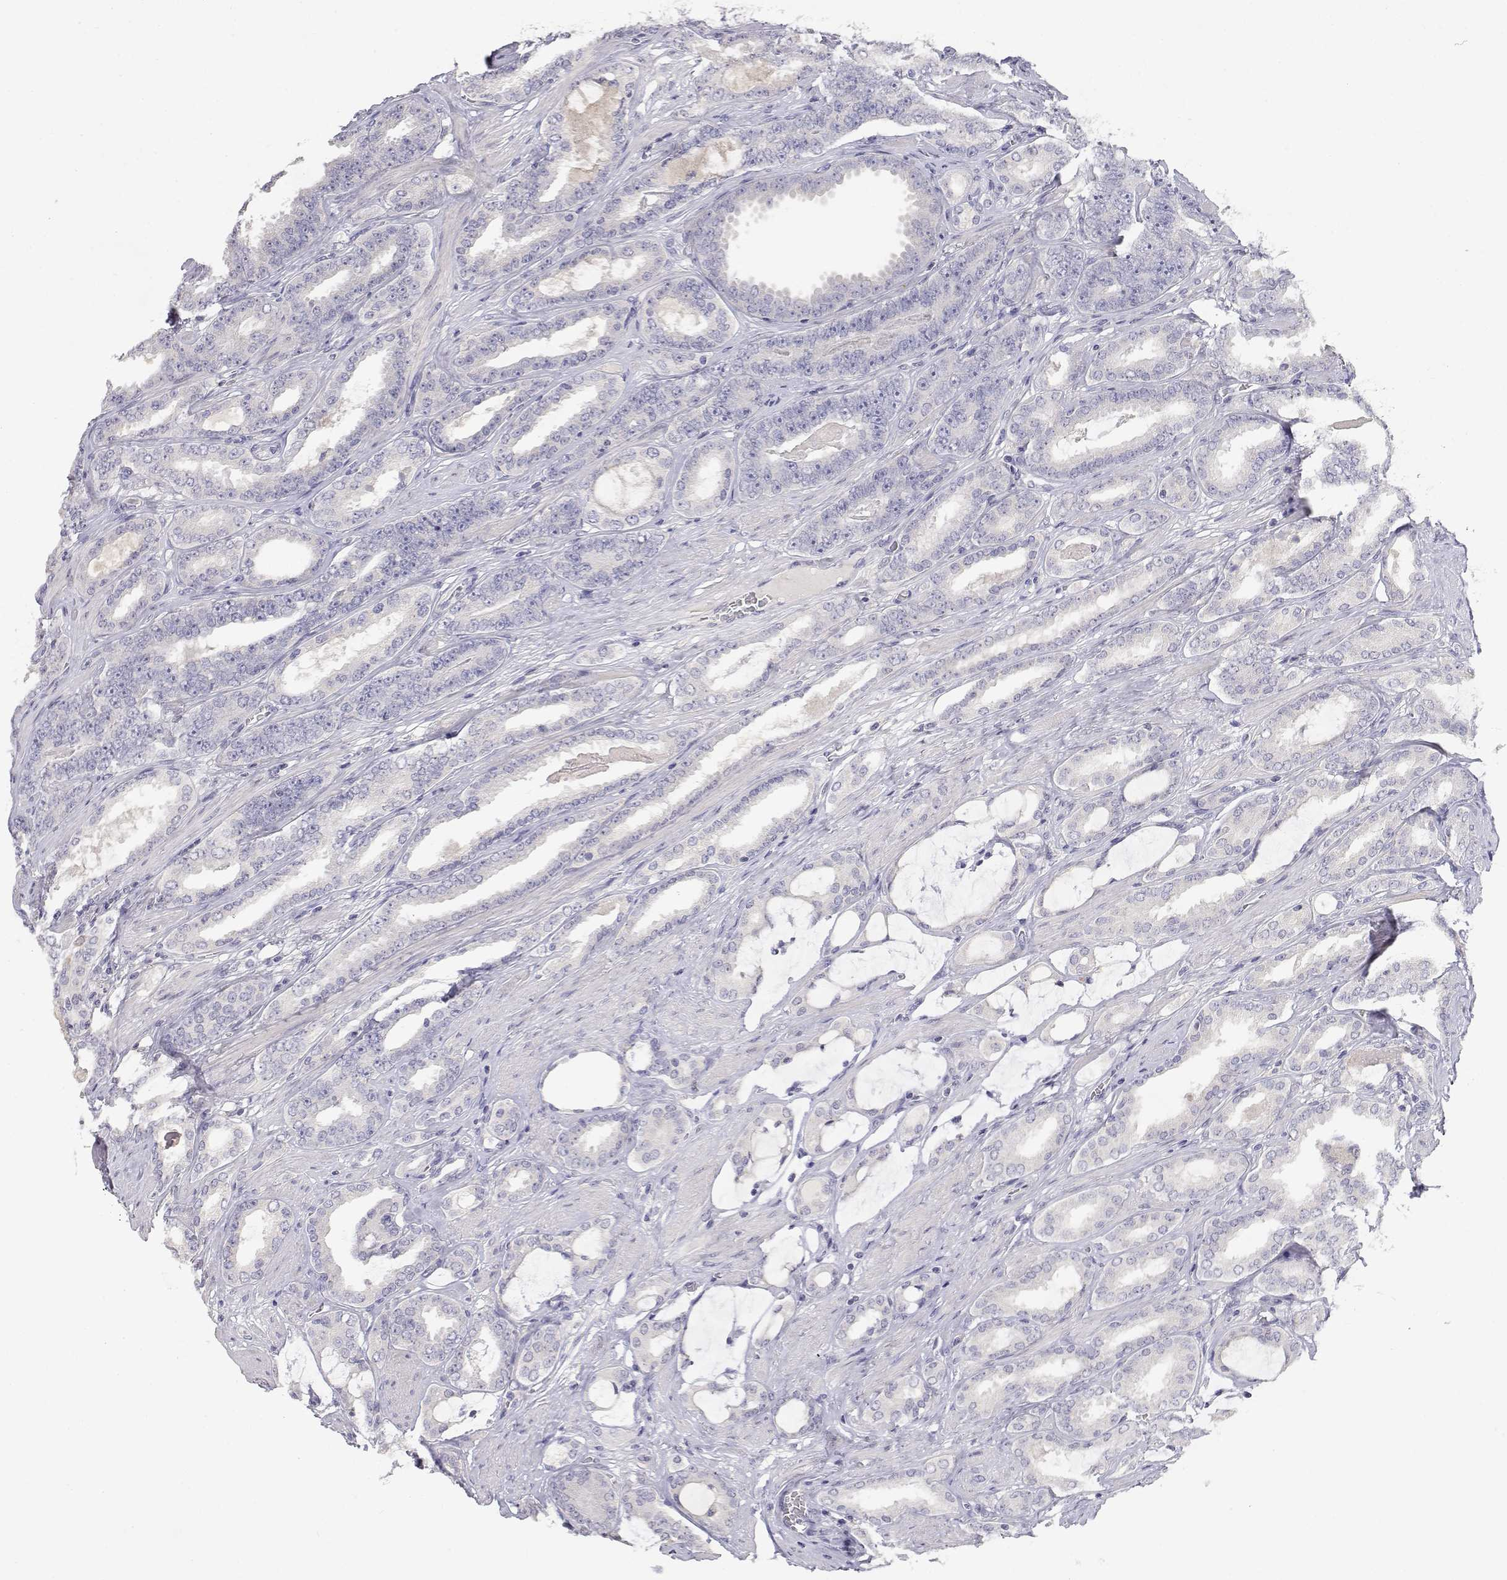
{"staining": {"intensity": "negative", "quantity": "none", "location": "none"}, "tissue": "prostate cancer", "cell_type": "Tumor cells", "image_type": "cancer", "snomed": [{"axis": "morphology", "description": "Adenocarcinoma, High grade"}, {"axis": "topography", "description": "Prostate"}], "caption": "The IHC photomicrograph has no significant positivity in tumor cells of prostate cancer tissue.", "gene": "ADA", "patient": {"sex": "male", "age": 63}}